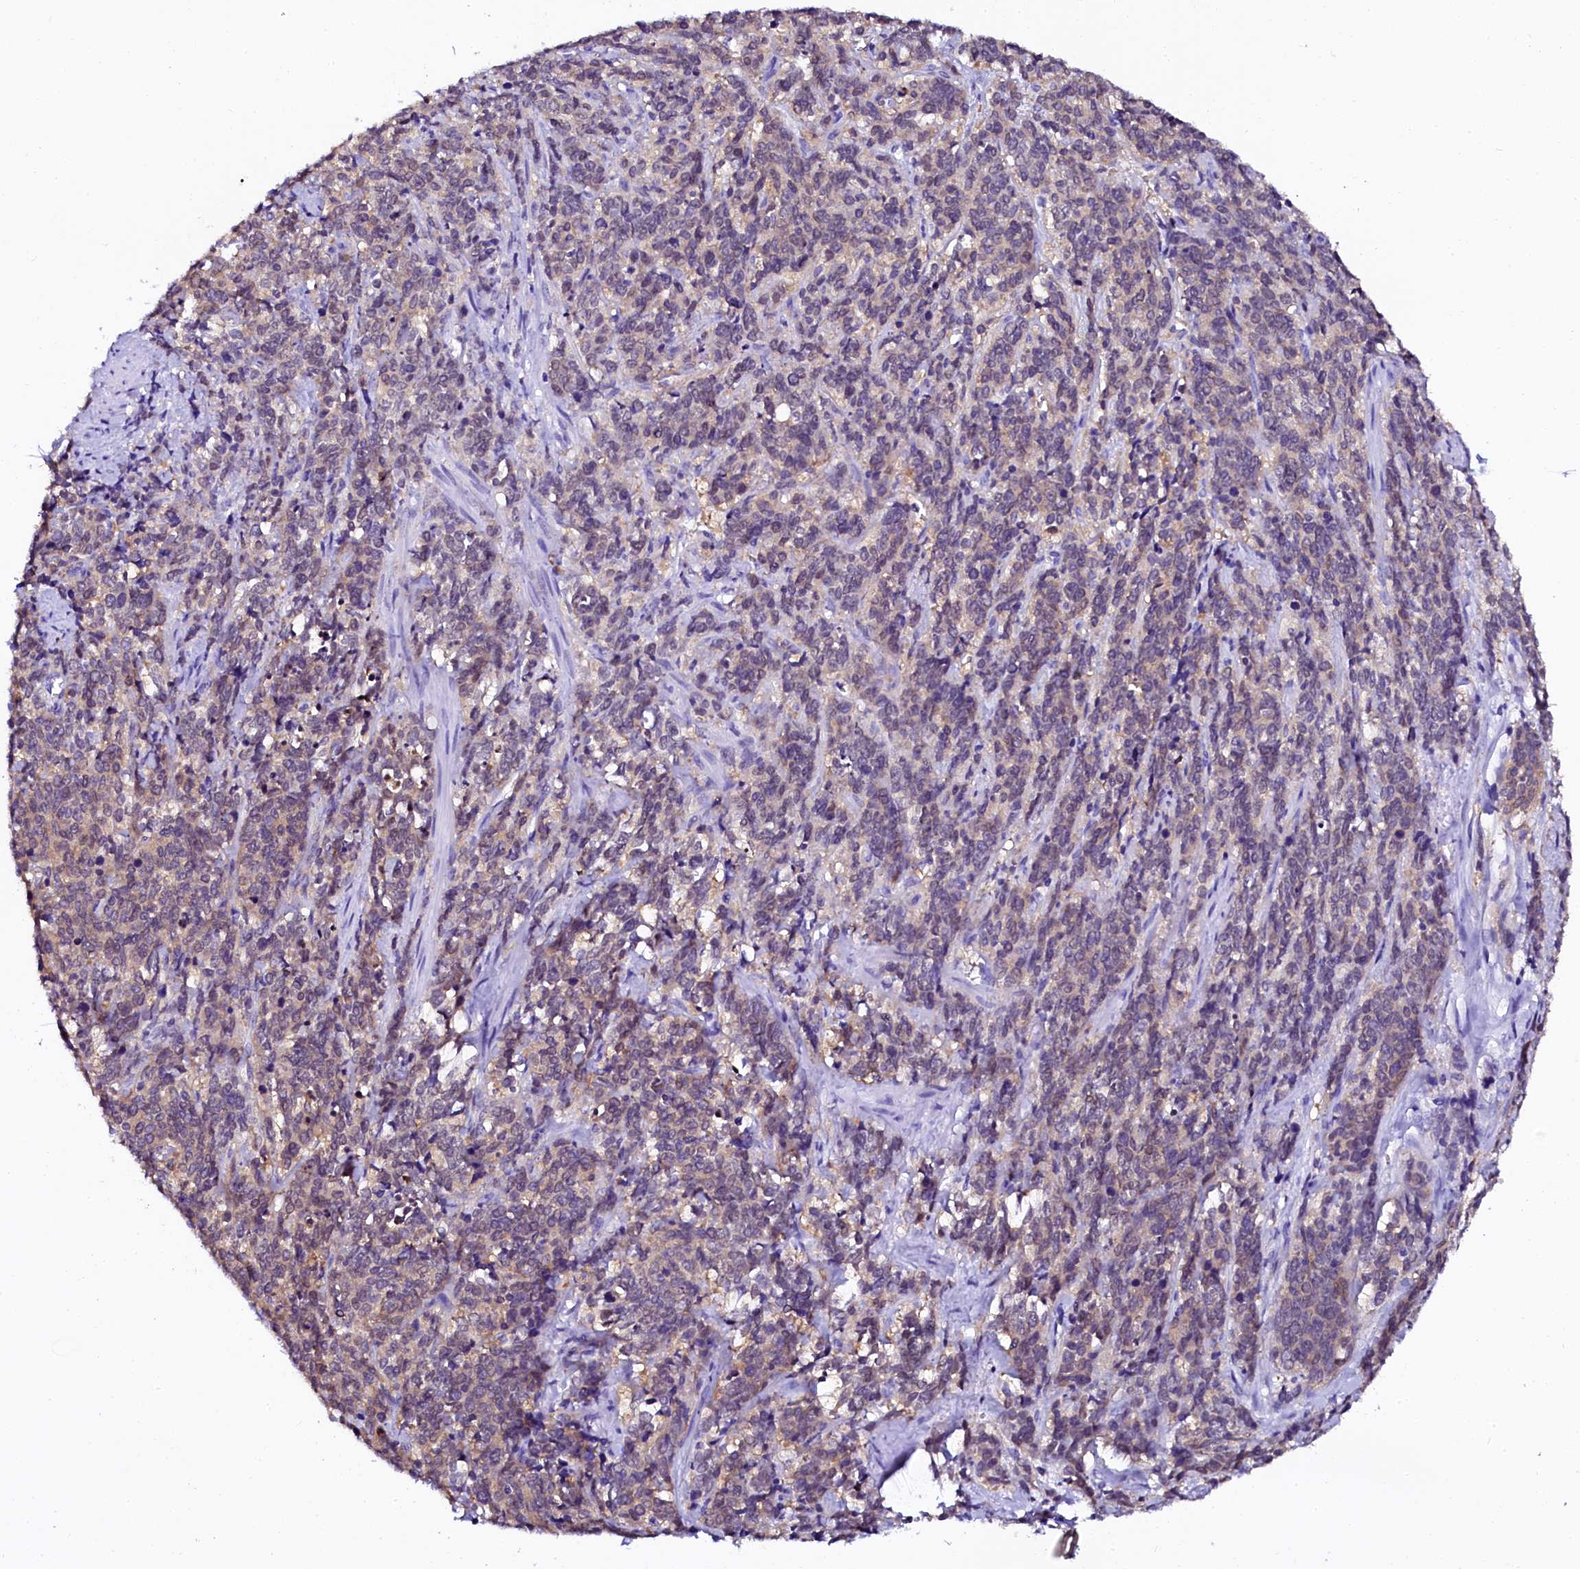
{"staining": {"intensity": "weak", "quantity": "25%-75%", "location": "cytoplasmic/membranous"}, "tissue": "cervical cancer", "cell_type": "Tumor cells", "image_type": "cancer", "snomed": [{"axis": "morphology", "description": "Squamous cell carcinoma, NOS"}, {"axis": "topography", "description": "Cervix"}], "caption": "Immunohistochemistry micrograph of cervical squamous cell carcinoma stained for a protein (brown), which displays low levels of weak cytoplasmic/membranous staining in approximately 25%-75% of tumor cells.", "gene": "SORD", "patient": {"sex": "female", "age": 60}}